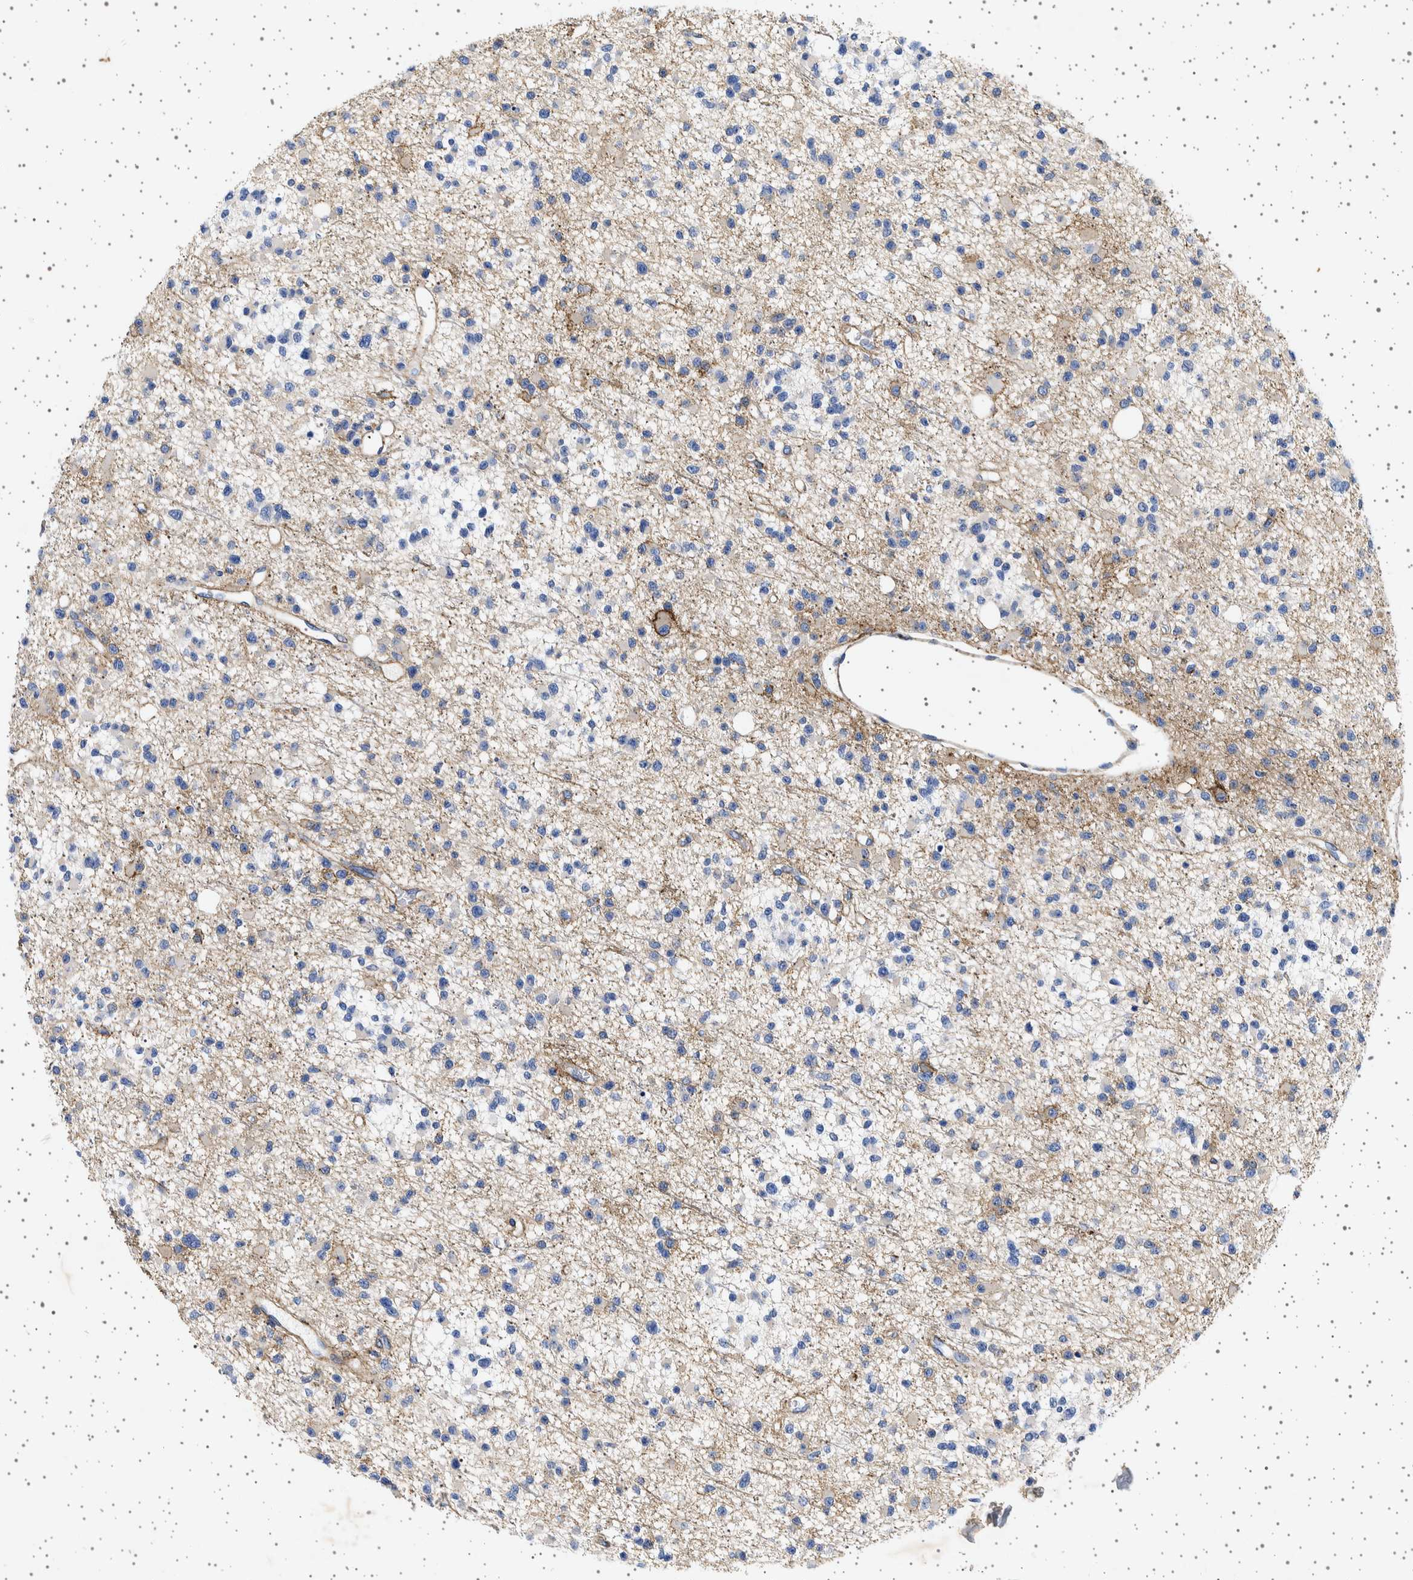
{"staining": {"intensity": "negative", "quantity": "none", "location": "none"}, "tissue": "glioma", "cell_type": "Tumor cells", "image_type": "cancer", "snomed": [{"axis": "morphology", "description": "Glioma, malignant, Low grade"}, {"axis": "topography", "description": "Brain"}], "caption": "Tumor cells are negative for protein expression in human malignant glioma (low-grade).", "gene": "SEPTIN4", "patient": {"sex": "female", "age": 22}}